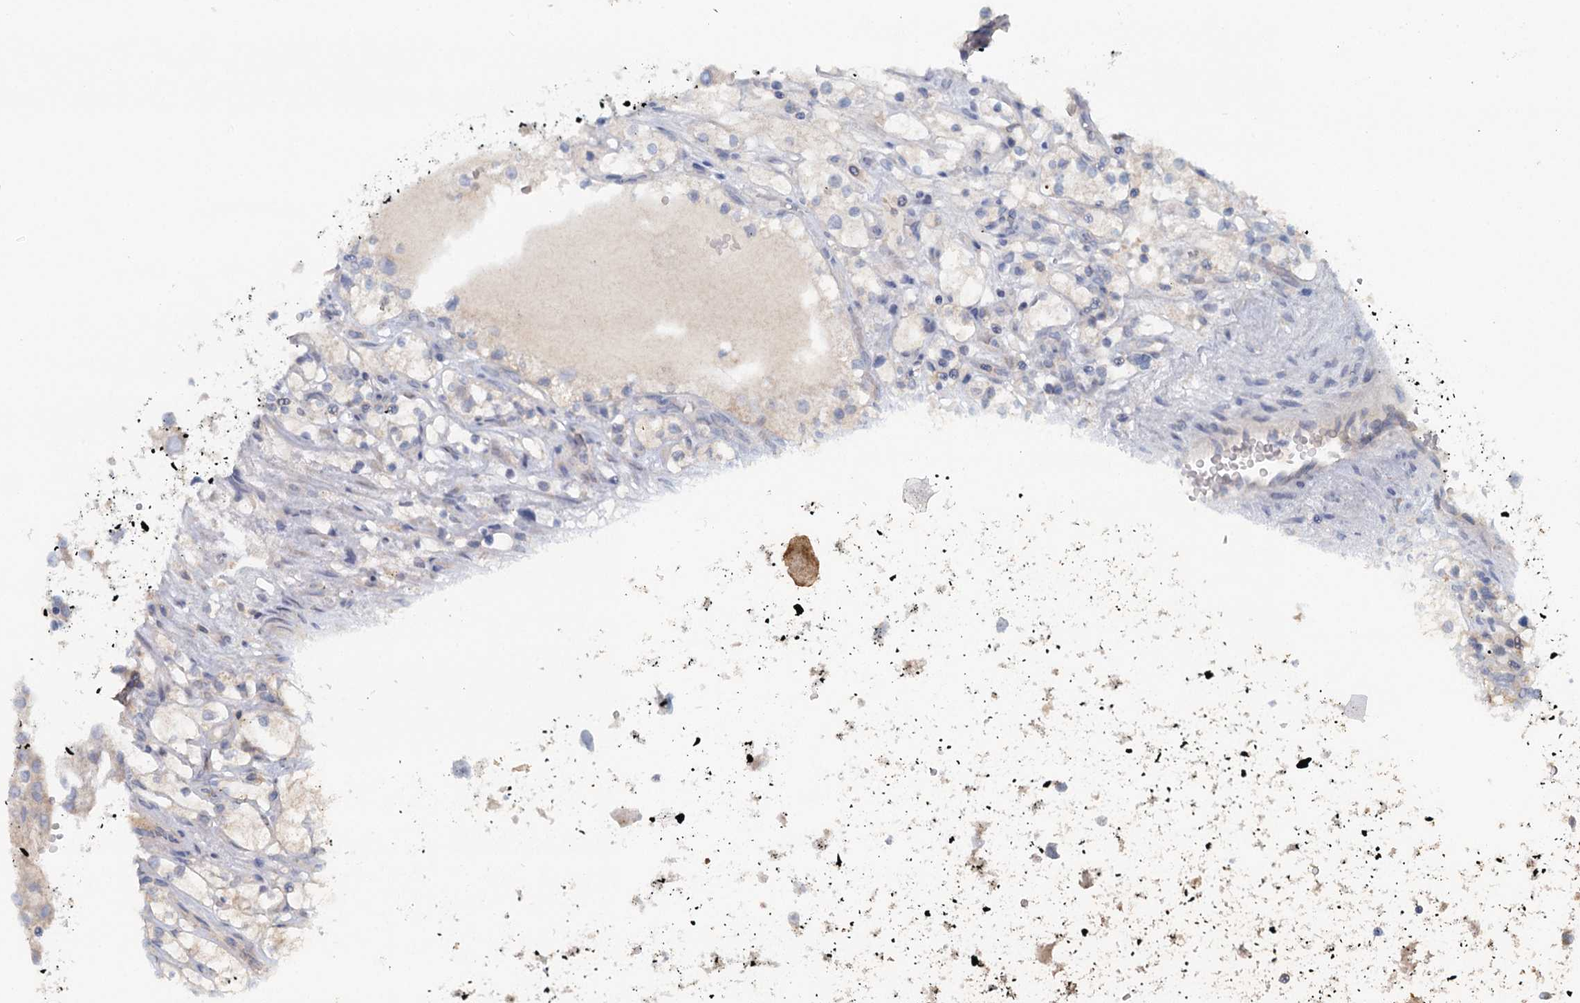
{"staining": {"intensity": "negative", "quantity": "none", "location": "none"}, "tissue": "renal cancer", "cell_type": "Tumor cells", "image_type": "cancer", "snomed": [{"axis": "morphology", "description": "Adenocarcinoma, NOS"}, {"axis": "topography", "description": "Kidney"}], "caption": "Immunohistochemical staining of human renal cancer displays no significant positivity in tumor cells.", "gene": "FUNDC1", "patient": {"sex": "female", "age": 69}}